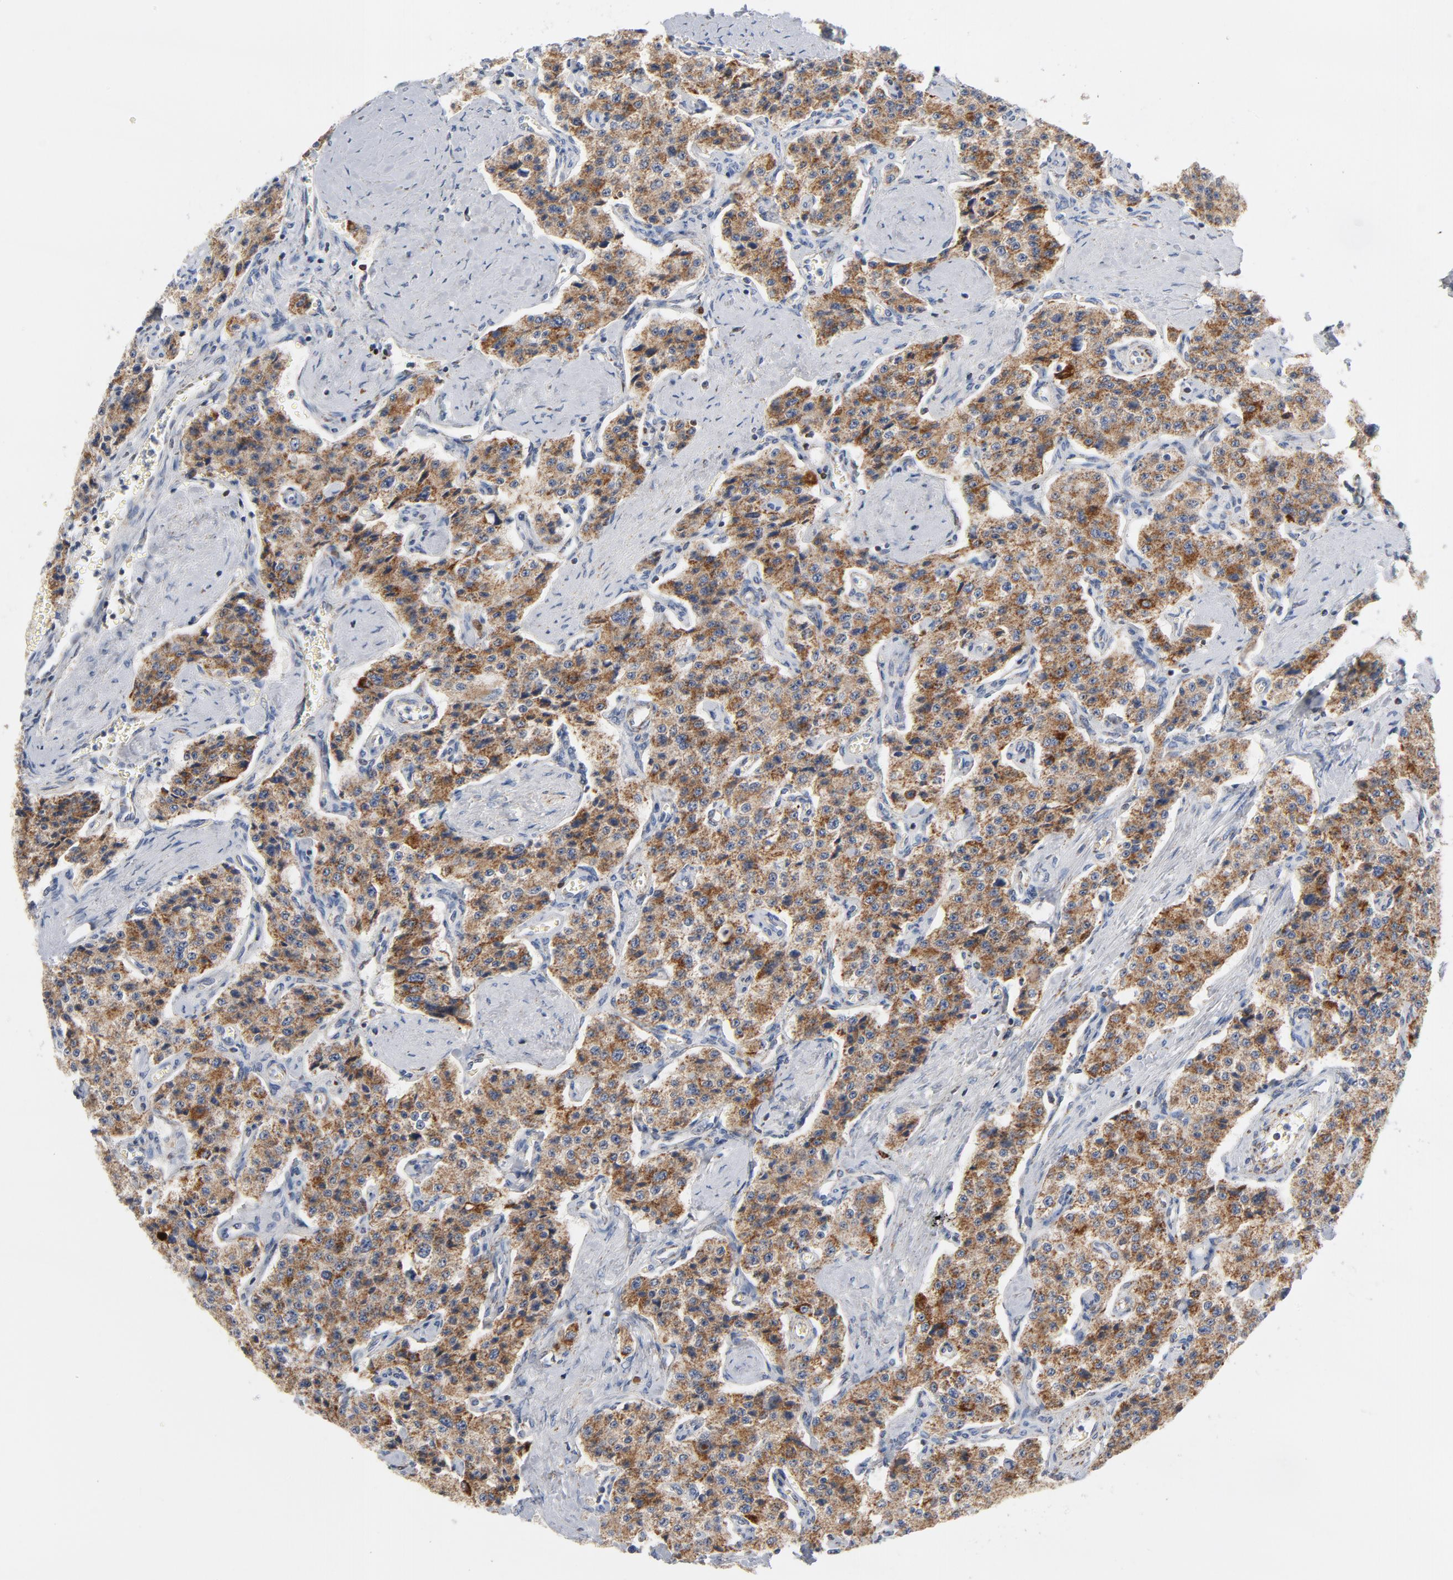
{"staining": {"intensity": "moderate", "quantity": ">75%", "location": "cytoplasmic/membranous"}, "tissue": "carcinoid", "cell_type": "Tumor cells", "image_type": "cancer", "snomed": [{"axis": "morphology", "description": "Carcinoid, malignant, NOS"}, {"axis": "topography", "description": "Small intestine"}], "caption": "Protein expression analysis of carcinoid demonstrates moderate cytoplasmic/membranous staining in approximately >75% of tumor cells.", "gene": "DIABLO", "patient": {"sex": "male", "age": 52}}